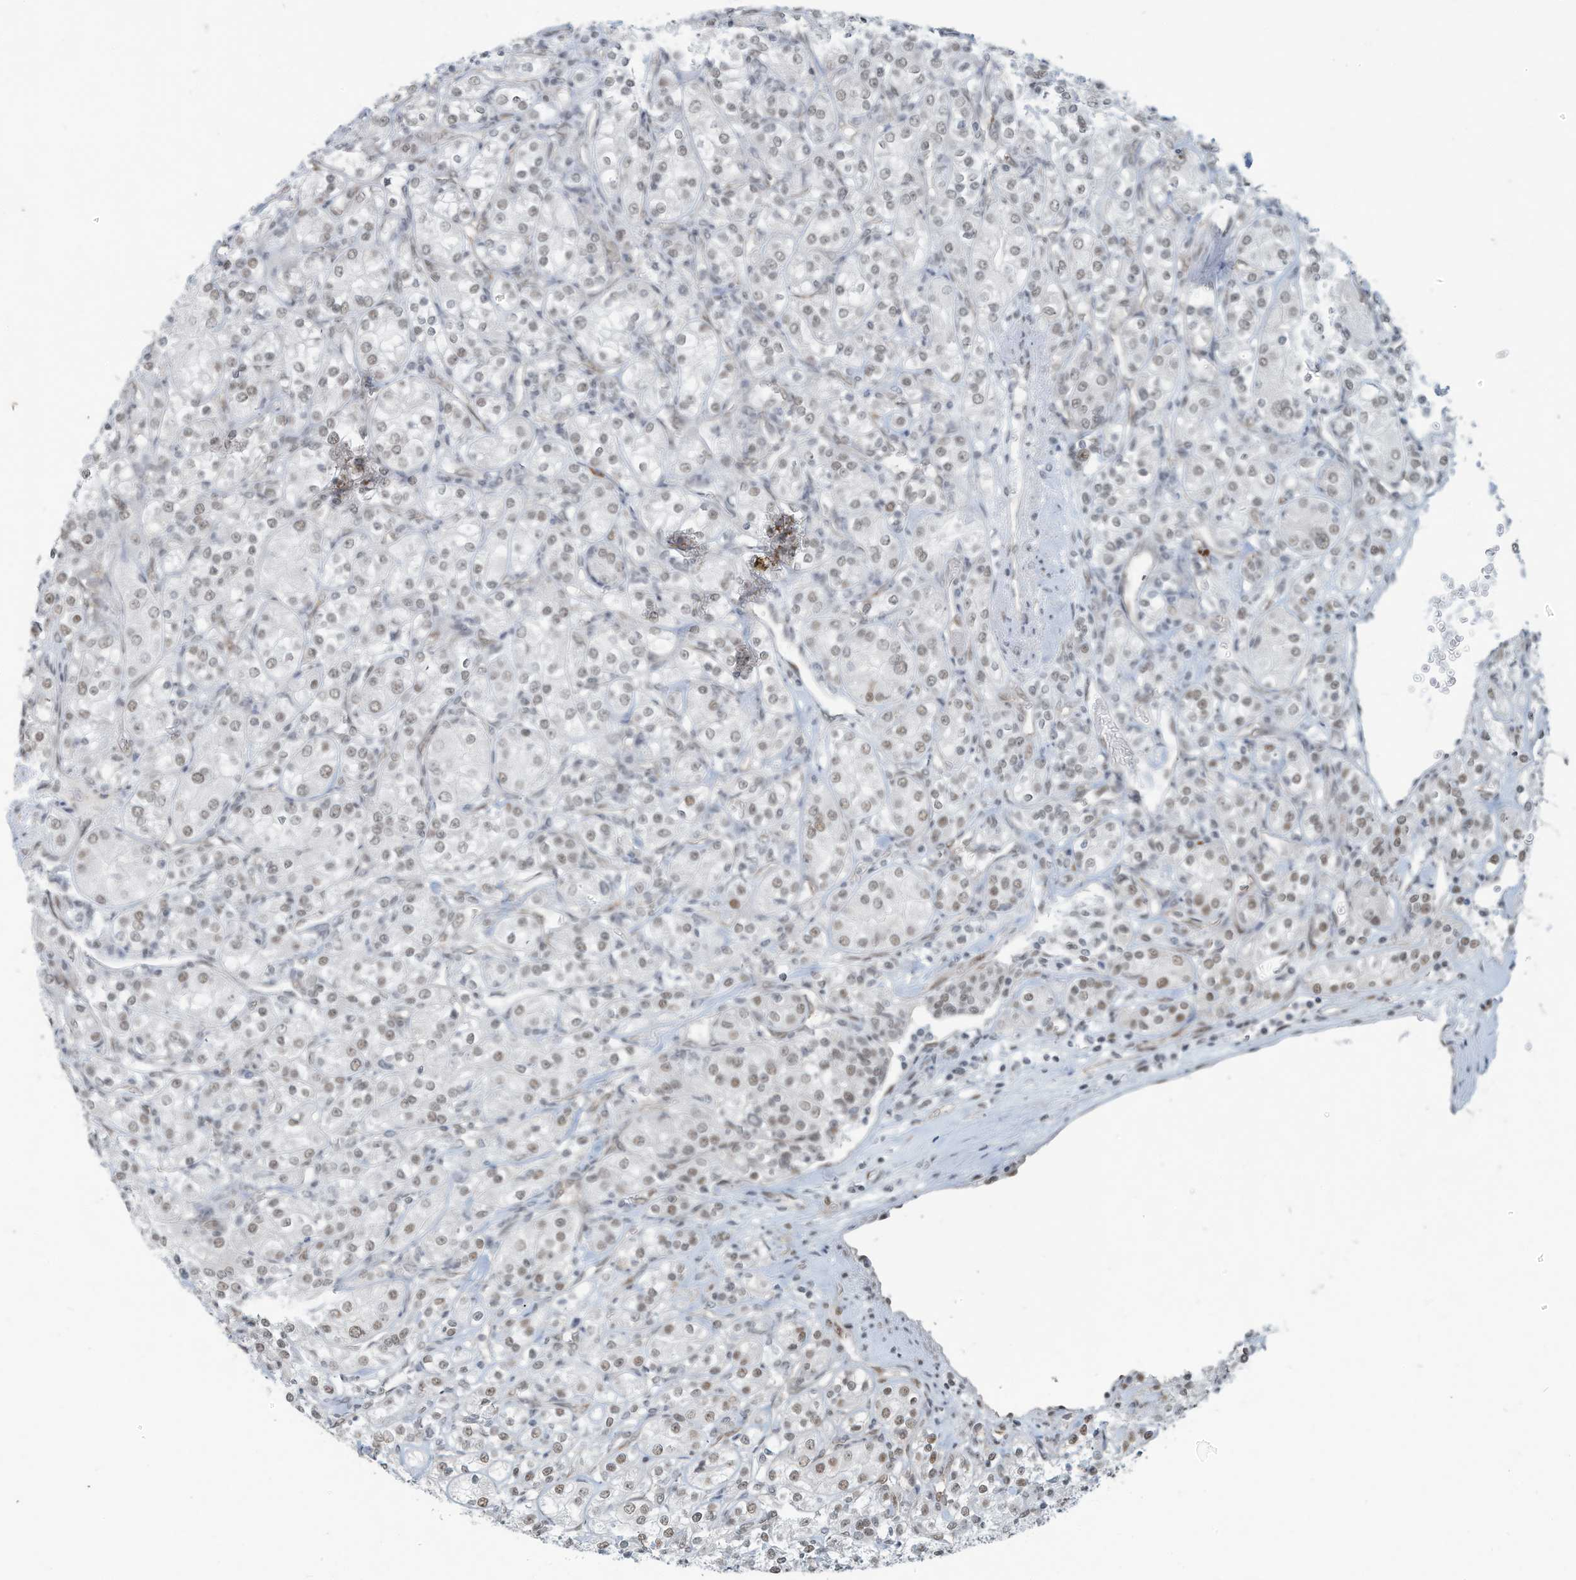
{"staining": {"intensity": "weak", "quantity": ">75%", "location": "nuclear"}, "tissue": "renal cancer", "cell_type": "Tumor cells", "image_type": "cancer", "snomed": [{"axis": "morphology", "description": "Adenocarcinoma, NOS"}, {"axis": "topography", "description": "Kidney"}], "caption": "DAB (3,3'-diaminobenzidine) immunohistochemical staining of human renal adenocarcinoma displays weak nuclear protein expression in approximately >75% of tumor cells.", "gene": "SARNP", "patient": {"sex": "male", "age": 77}}